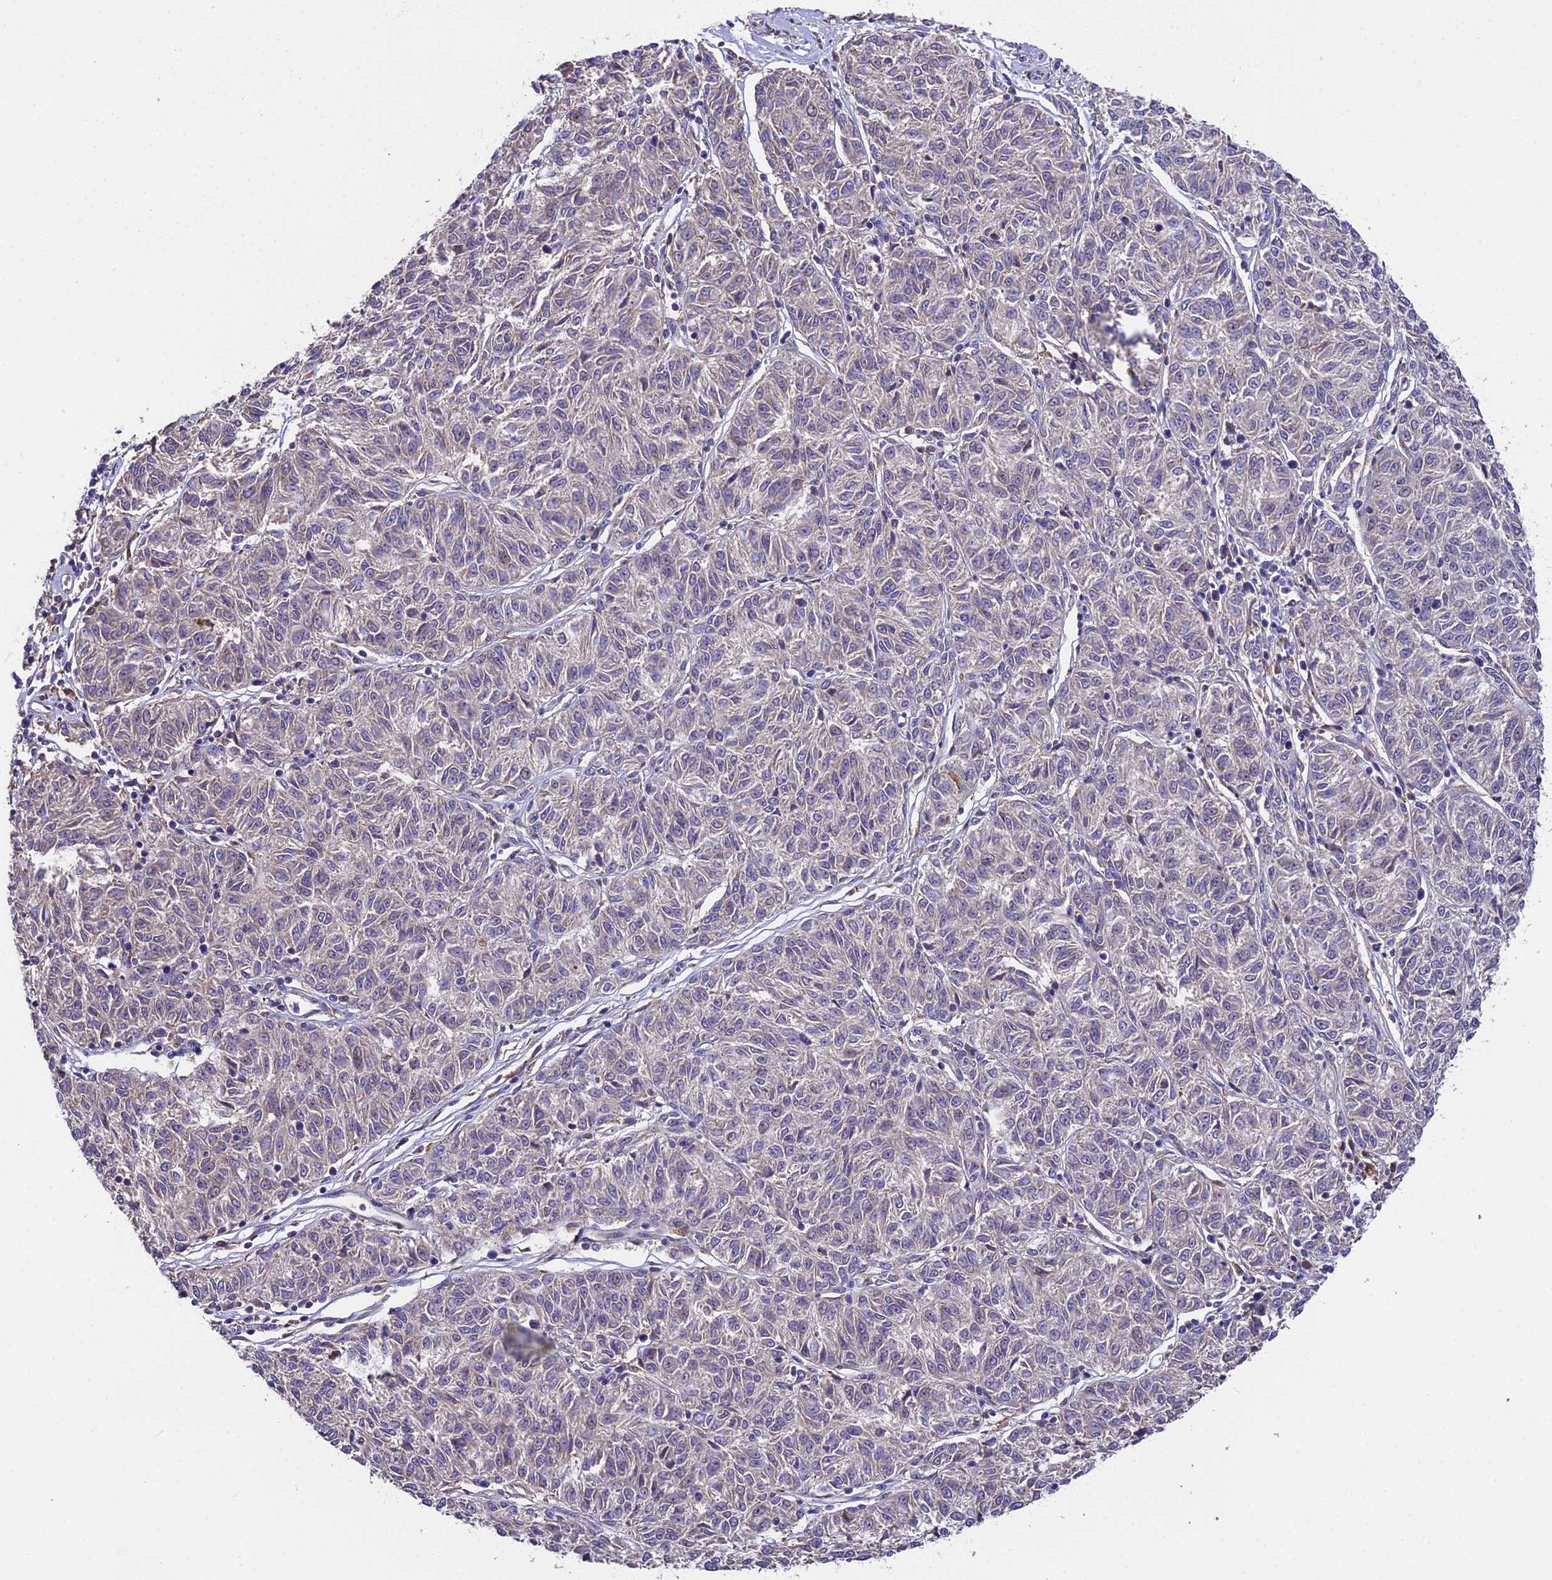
{"staining": {"intensity": "negative", "quantity": "none", "location": "none"}, "tissue": "melanoma", "cell_type": "Tumor cells", "image_type": "cancer", "snomed": [{"axis": "morphology", "description": "Malignant melanoma, NOS"}, {"axis": "topography", "description": "Skin"}], "caption": "A micrograph of melanoma stained for a protein exhibits no brown staining in tumor cells. The staining is performed using DAB brown chromogen with nuclei counter-stained in using hematoxylin.", "gene": "ABCC10", "patient": {"sex": "female", "age": 72}}